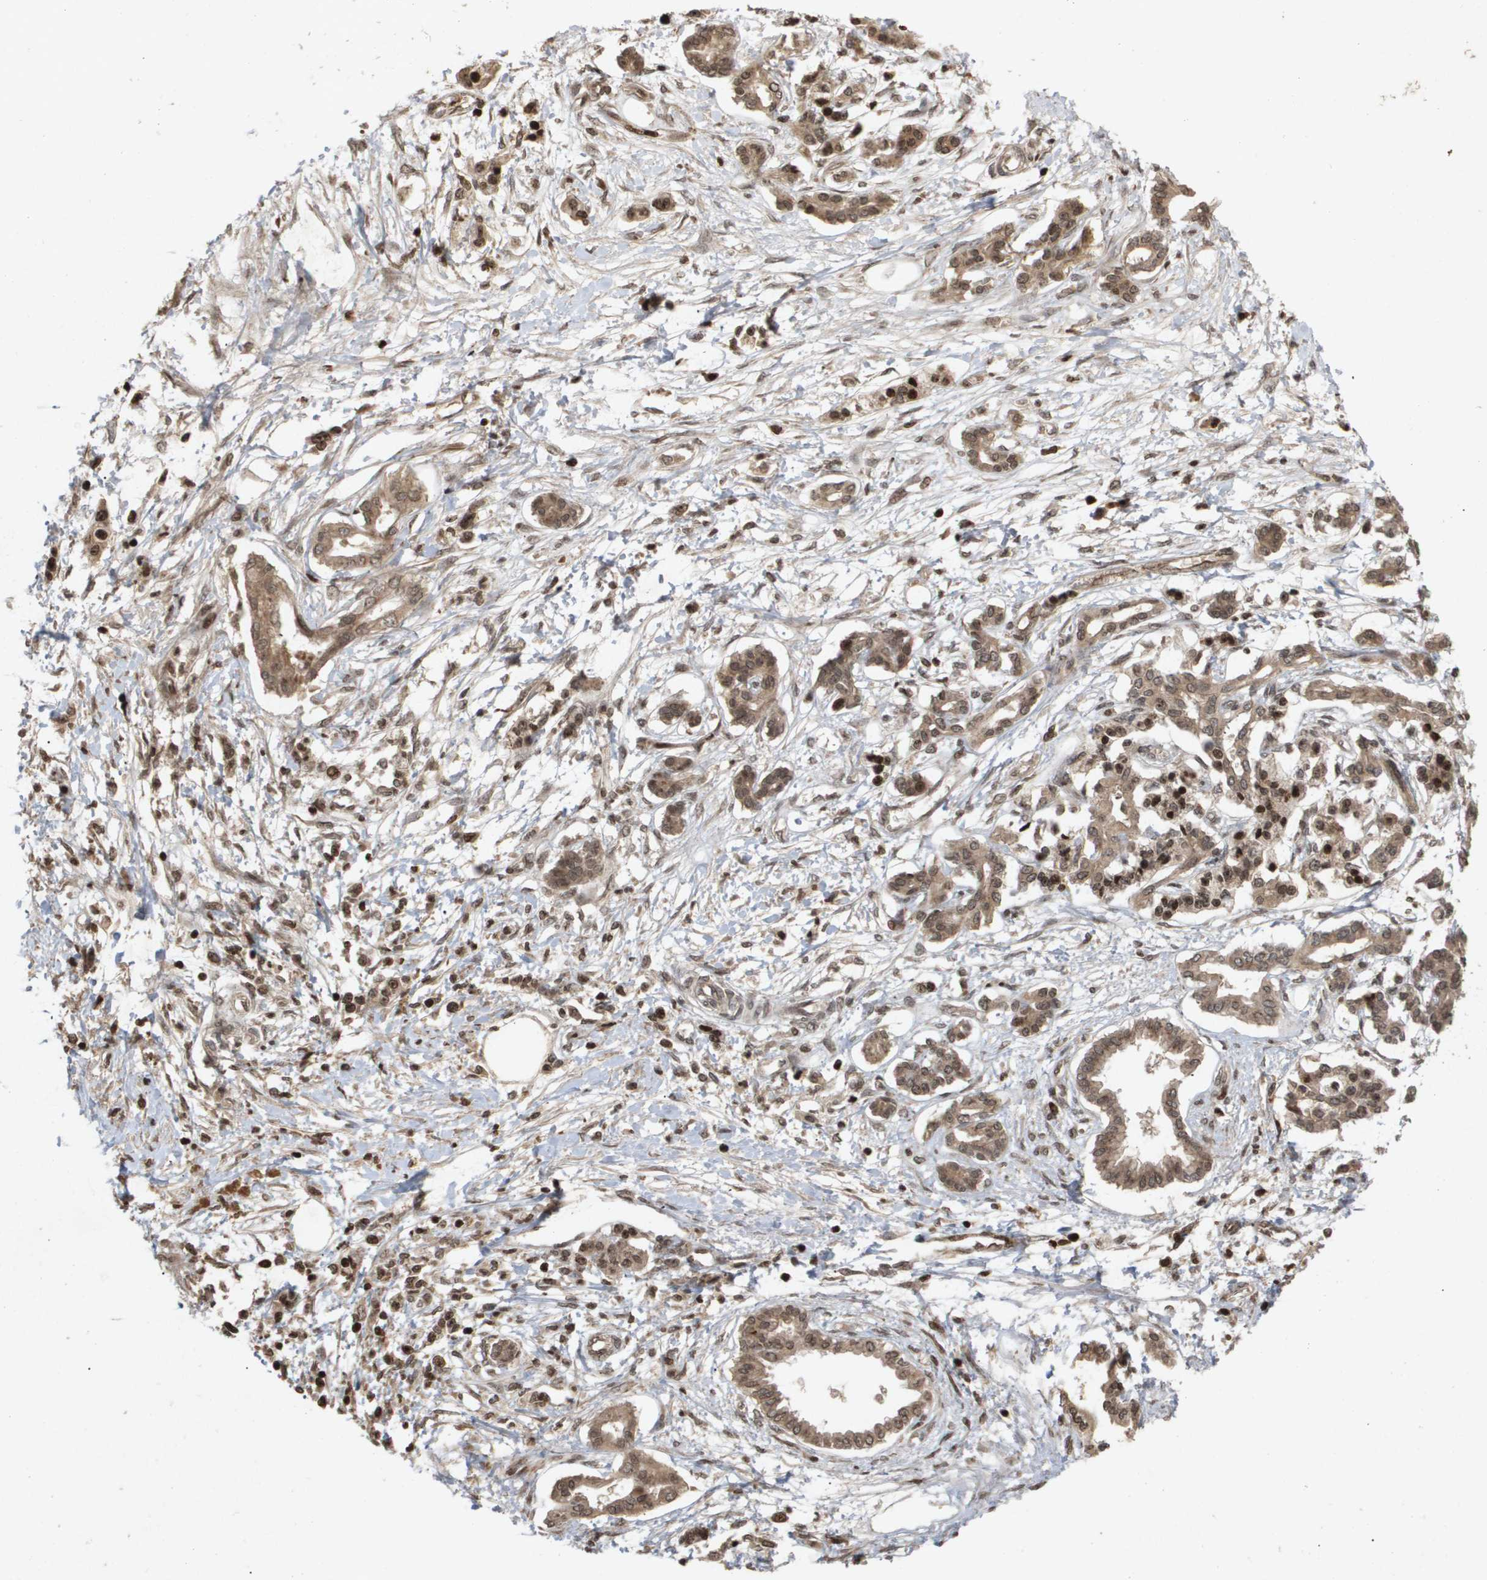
{"staining": {"intensity": "moderate", "quantity": ">75%", "location": "cytoplasmic/membranous"}, "tissue": "pancreatic cancer", "cell_type": "Tumor cells", "image_type": "cancer", "snomed": [{"axis": "morphology", "description": "Adenocarcinoma, NOS"}, {"axis": "topography", "description": "Pancreas"}], "caption": "A micrograph of human pancreatic cancer stained for a protein displays moderate cytoplasmic/membranous brown staining in tumor cells.", "gene": "HSPA6", "patient": {"sex": "male", "age": 56}}